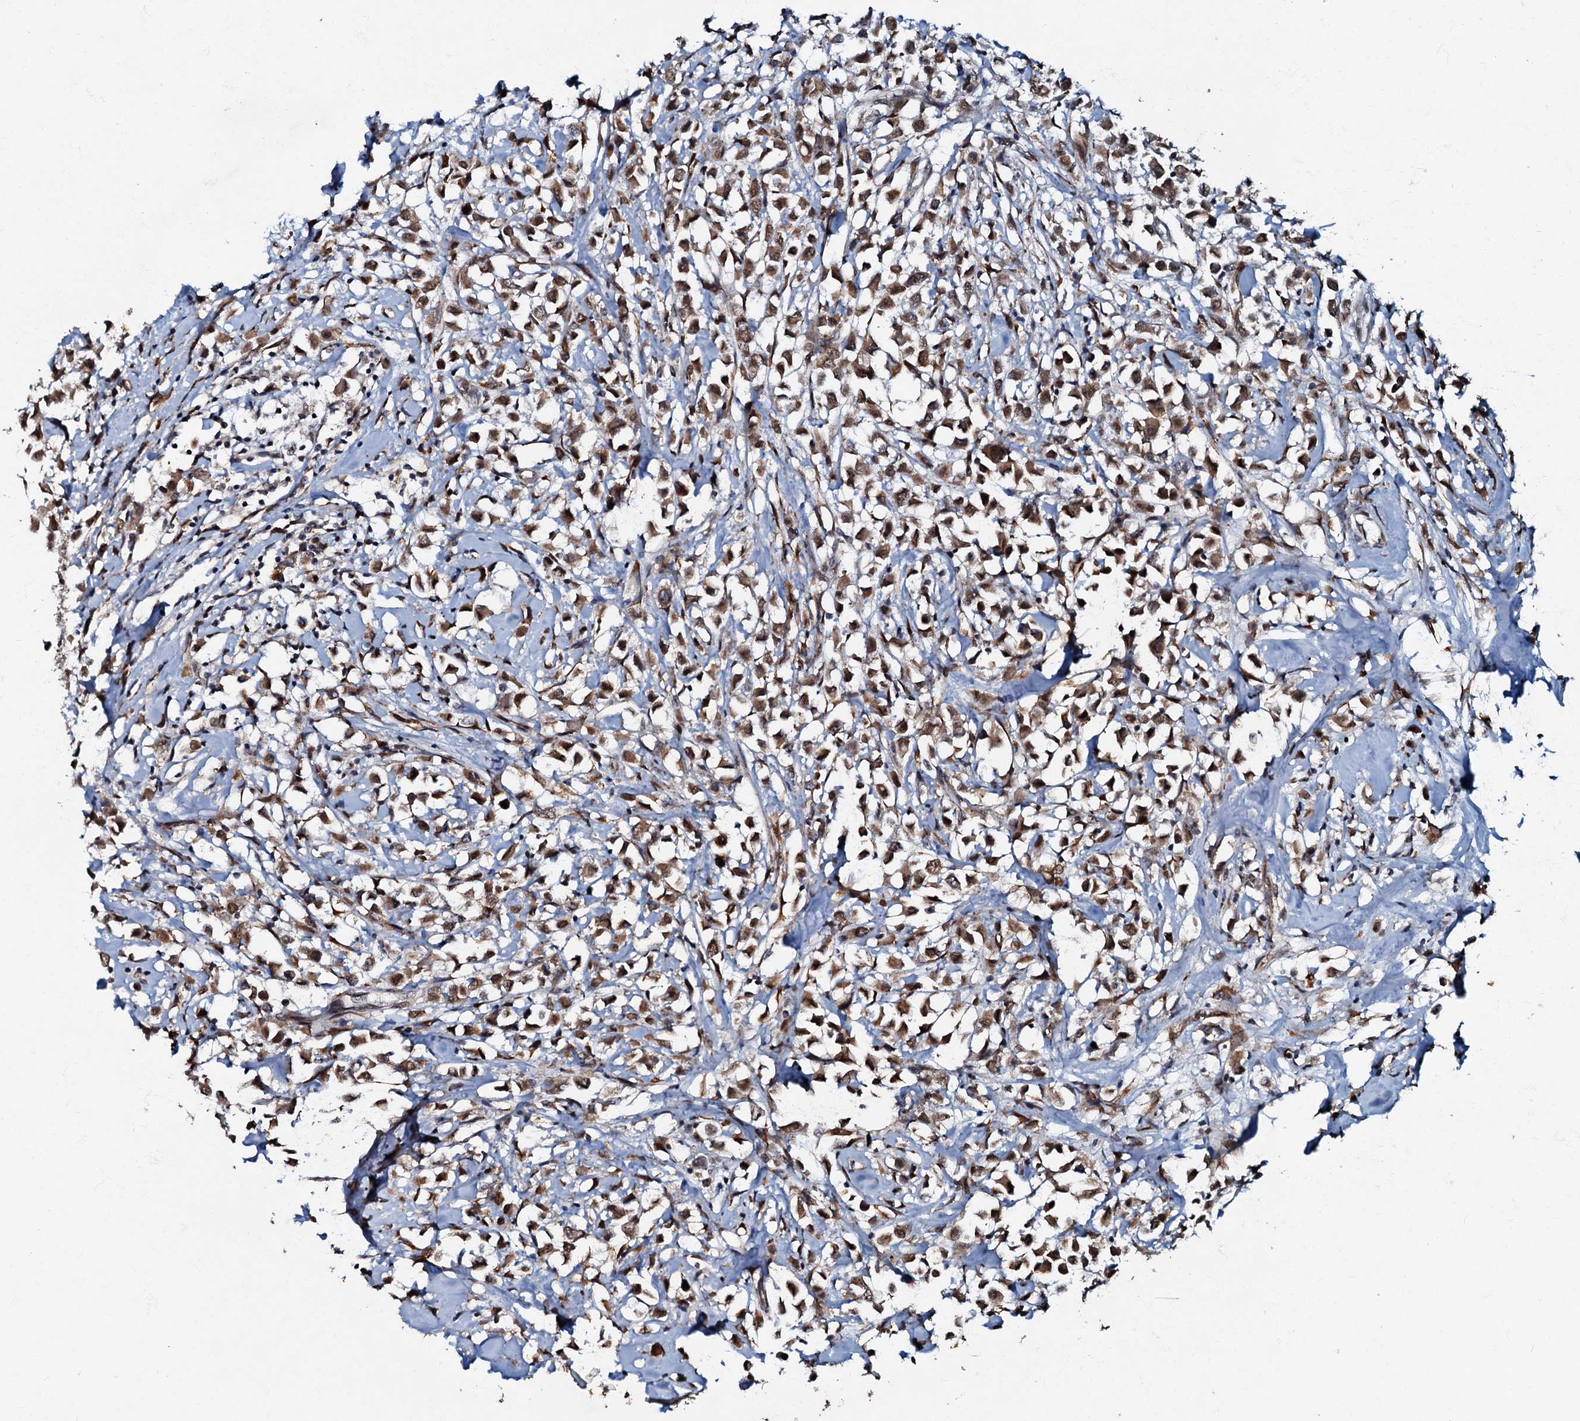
{"staining": {"intensity": "strong", "quantity": ">75%", "location": "cytoplasmic/membranous,nuclear"}, "tissue": "breast cancer", "cell_type": "Tumor cells", "image_type": "cancer", "snomed": [{"axis": "morphology", "description": "Duct carcinoma"}, {"axis": "topography", "description": "Breast"}], "caption": "Immunohistochemistry (IHC) staining of breast cancer, which demonstrates high levels of strong cytoplasmic/membranous and nuclear positivity in approximately >75% of tumor cells indicating strong cytoplasmic/membranous and nuclear protein staining. The staining was performed using DAB (brown) for protein detection and nuclei were counterstained in hematoxylin (blue).", "gene": "C18orf32", "patient": {"sex": "female", "age": 87}}